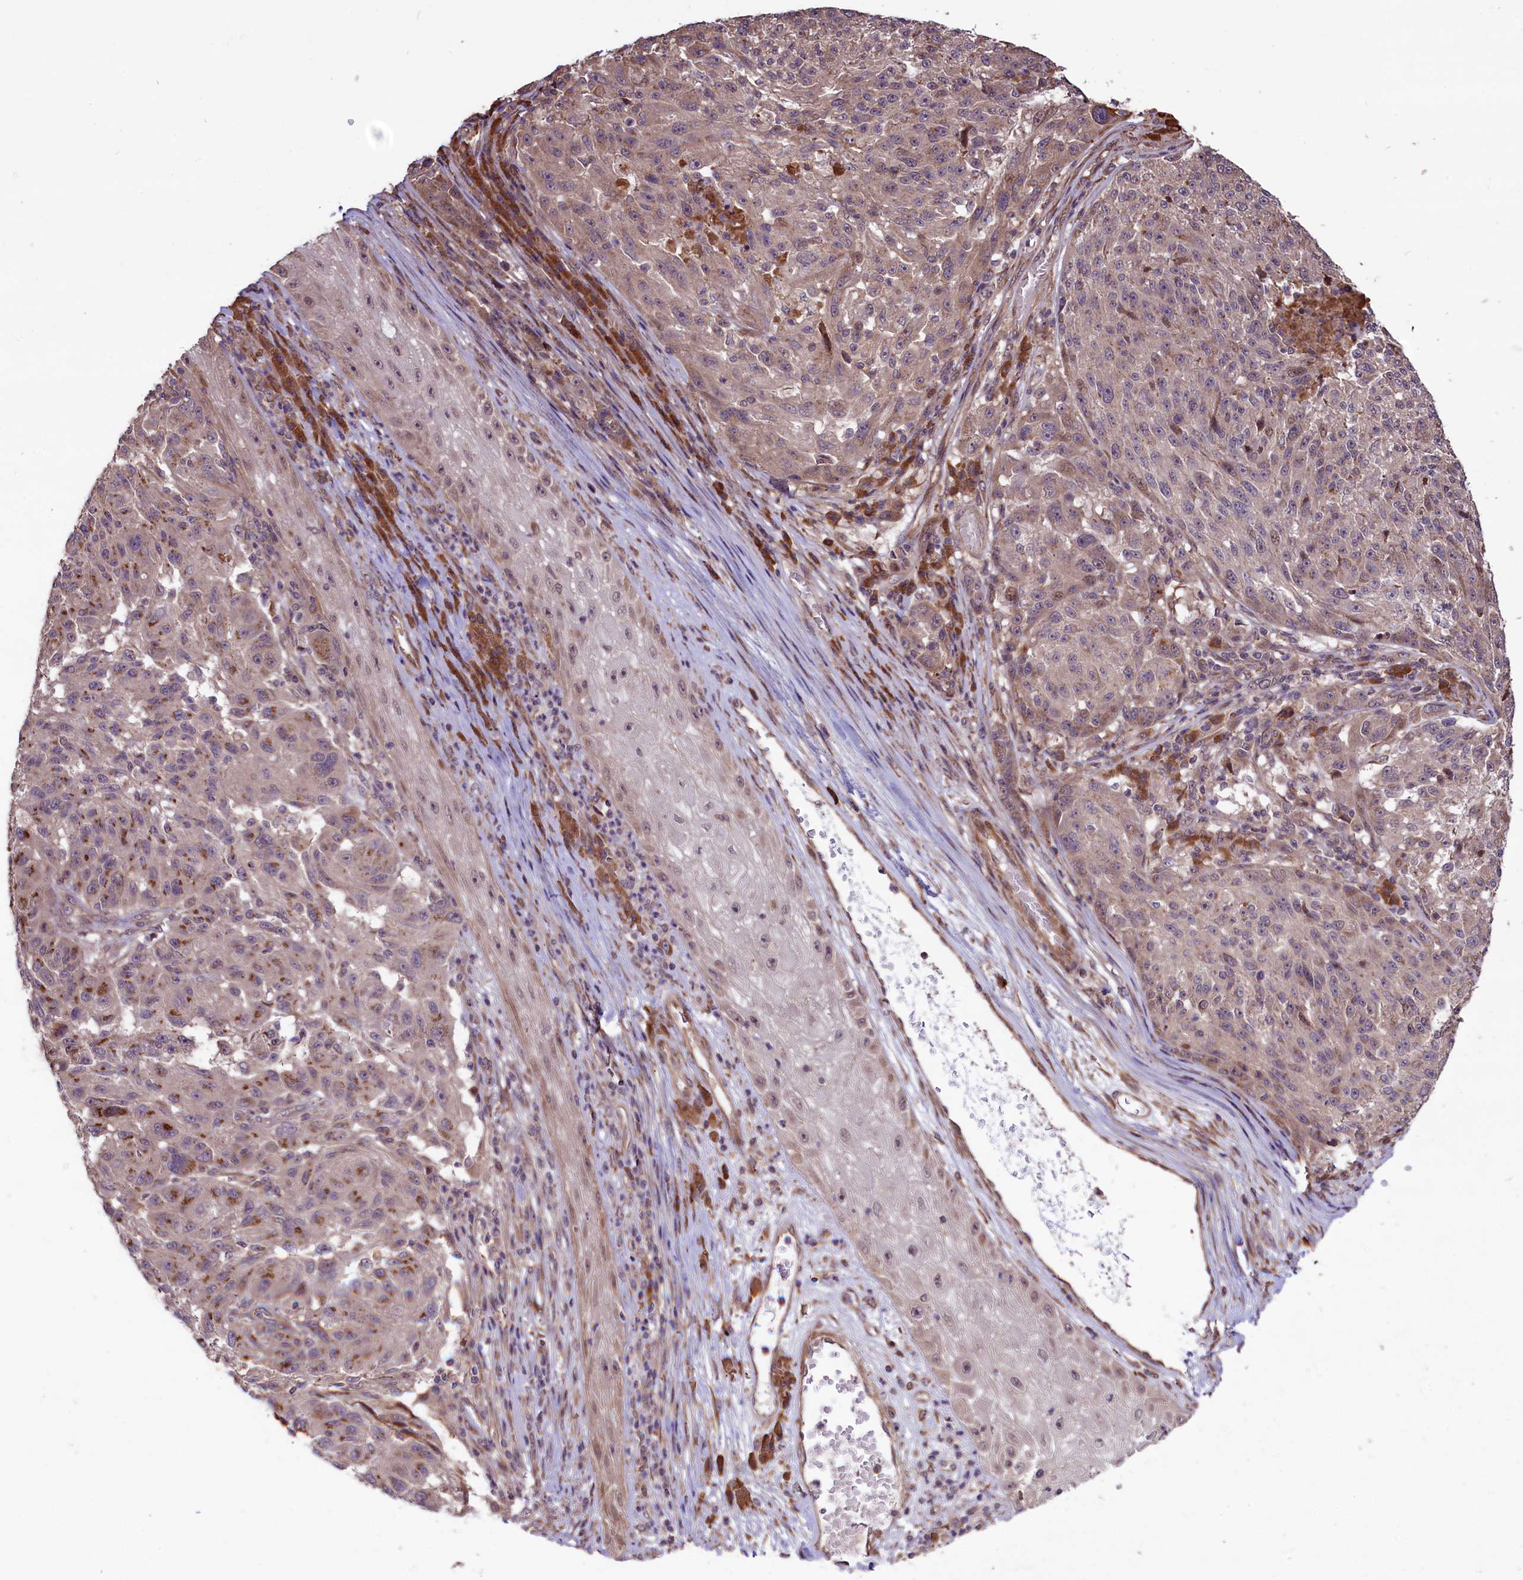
{"staining": {"intensity": "moderate", "quantity": "25%-75%", "location": "cytoplasmic/membranous"}, "tissue": "melanoma", "cell_type": "Tumor cells", "image_type": "cancer", "snomed": [{"axis": "morphology", "description": "Malignant melanoma, NOS"}, {"axis": "topography", "description": "Skin"}], "caption": "Immunohistochemical staining of human malignant melanoma demonstrates medium levels of moderate cytoplasmic/membranous positivity in about 25%-75% of tumor cells. (IHC, brightfield microscopy, high magnification).", "gene": "HDAC5", "patient": {"sex": "male", "age": 53}}